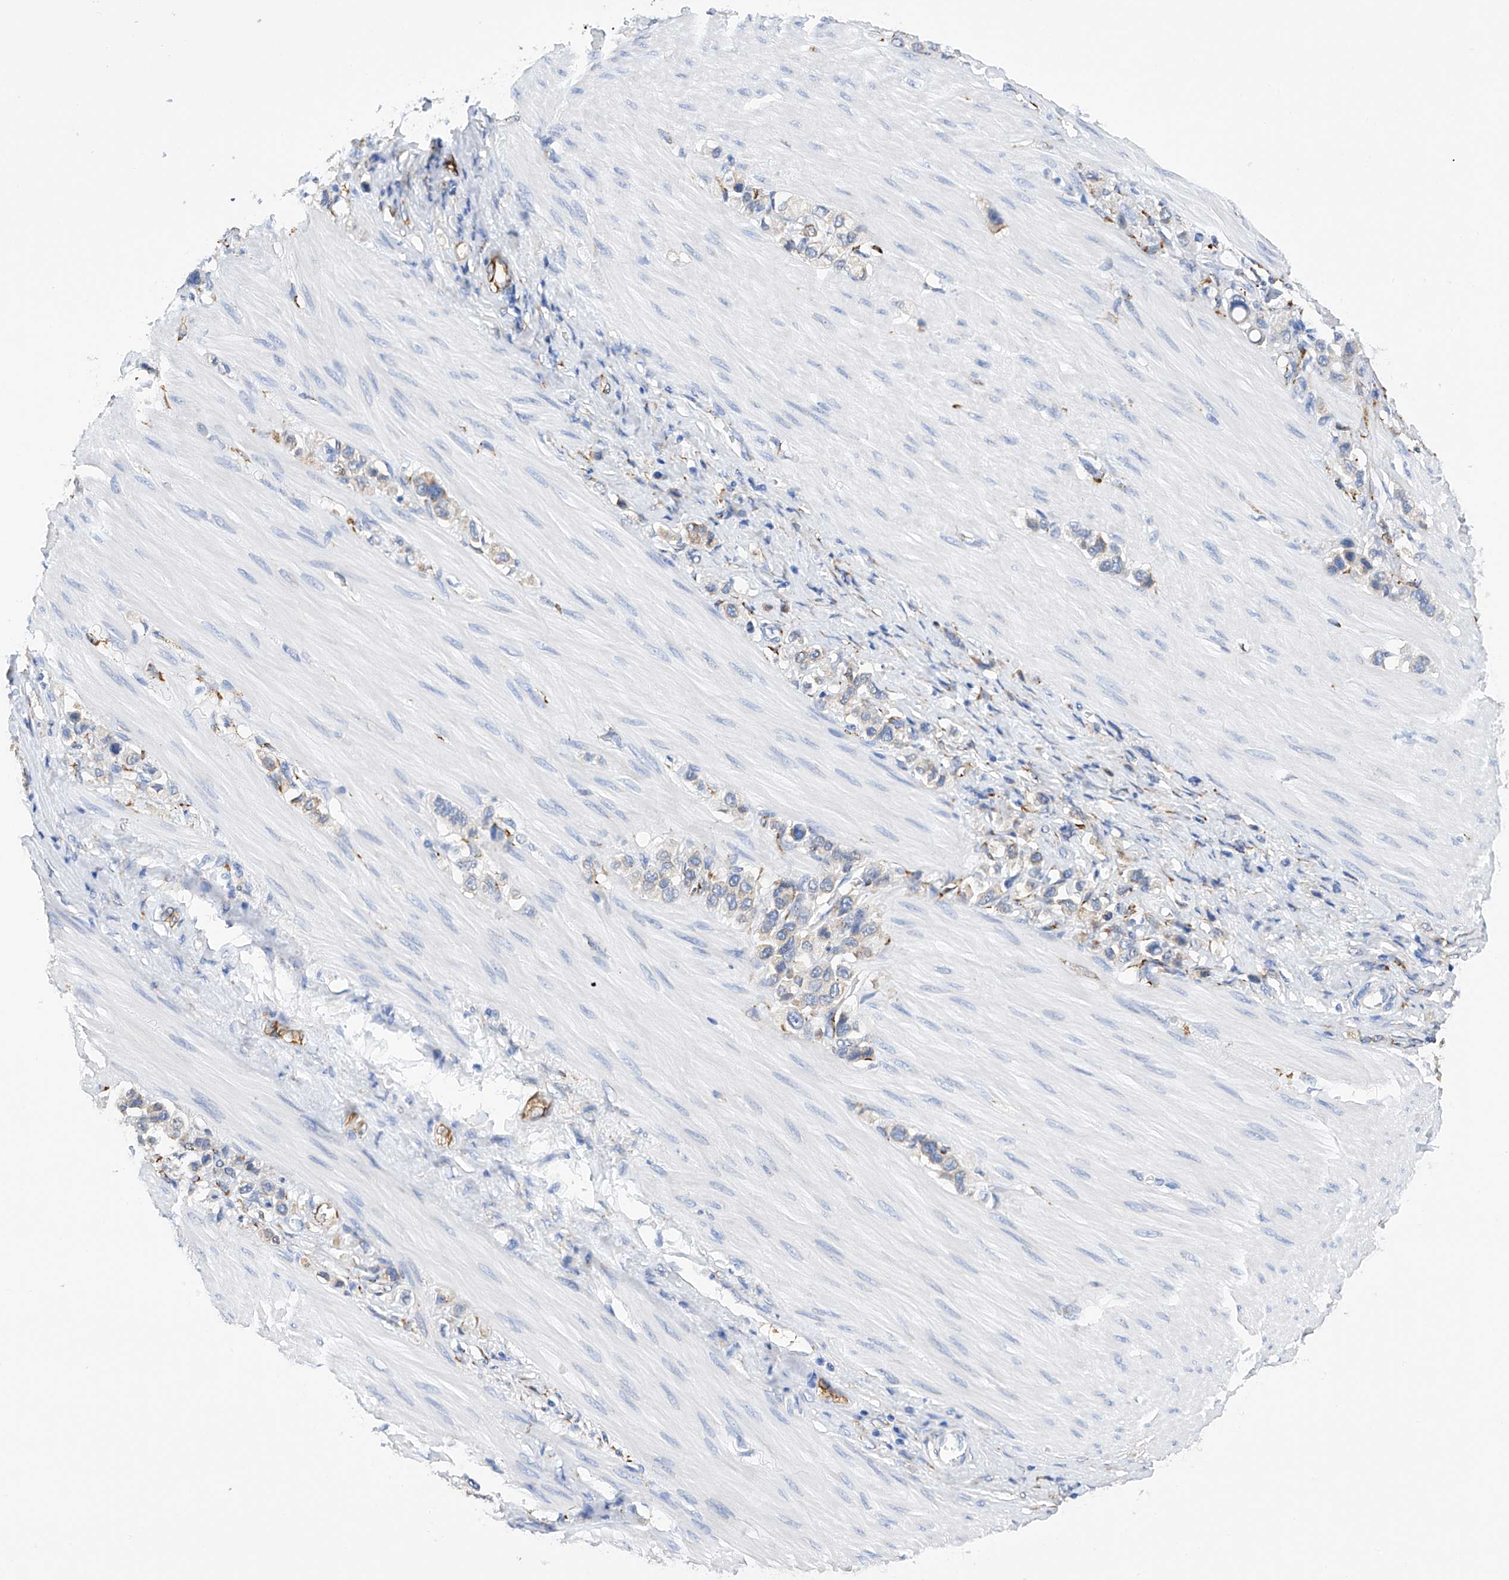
{"staining": {"intensity": "weak", "quantity": "<25%", "location": "cytoplasmic/membranous"}, "tissue": "stomach cancer", "cell_type": "Tumor cells", "image_type": "cancer", "snomed": [{"axis": "morphology", "description": "Adenocarcinoma, NOS"}, {"axis": "topography", "description": "Stomach"}], "caption": "This is an immunohistochemistry micrograph of adenocarcinoma (stomach). There is no positivity in tumor cells.", "gene": "PDIA5", "patient": {"sex": "female", "age": 65}}